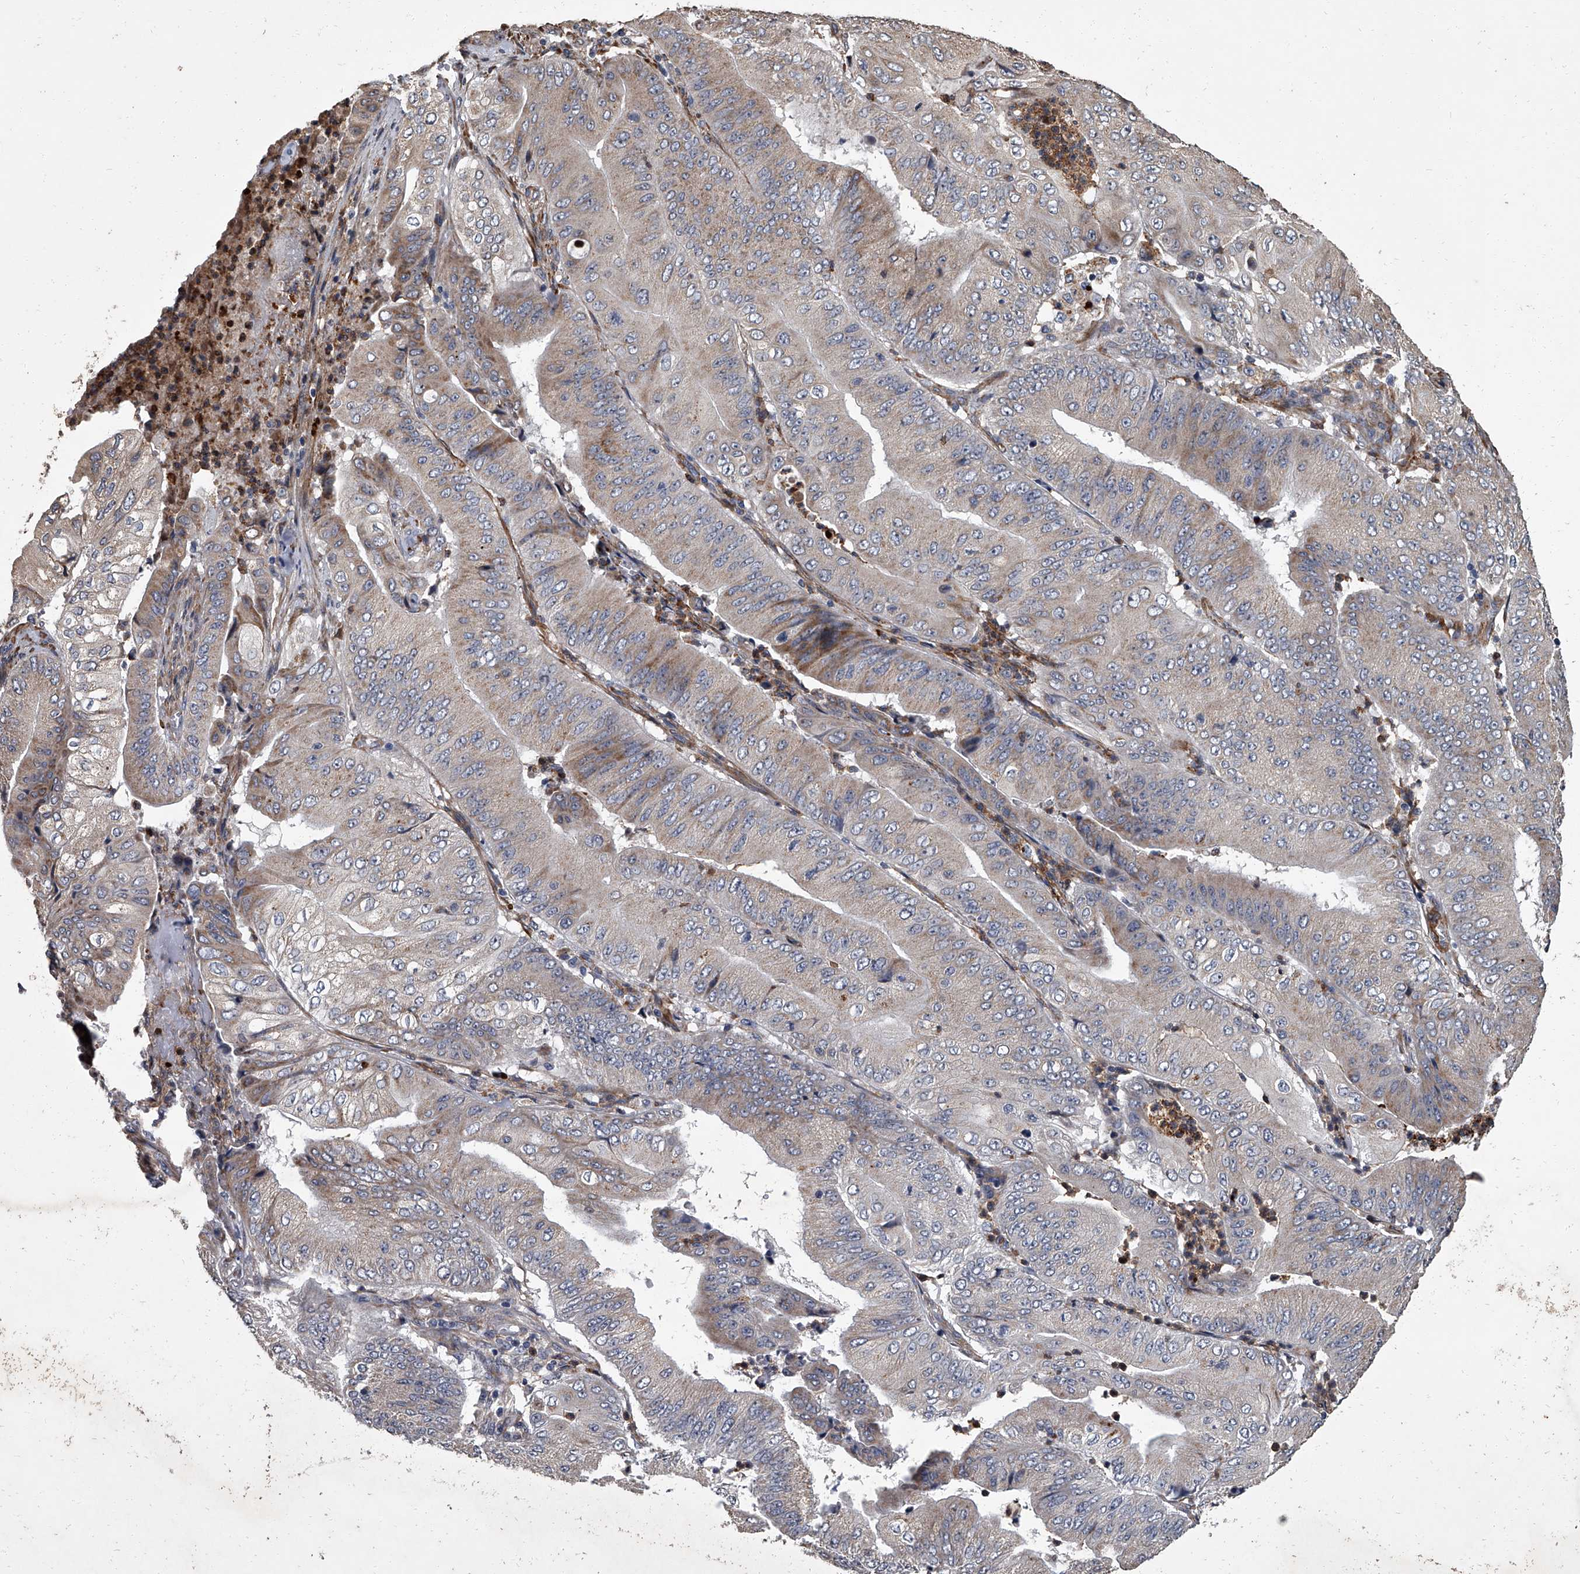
{"staining": {"intensity": "weak", "quantity": "<25%", "location": "cytoplasmic/membranous"}, "tissue": "pancreatic cancer", "cell_type": "Tumor cells", "image_type": "cancer", "snomed": [{"axis": "morphology", "description": "Adenocarcinoma, NOS"}, {"axis": "topography", "description": "Pancreas"}], "caption": "Tumor cells are negative for protein expression in human pancreatic cancer.", "gene": "SIRT4", "patient": {"sex": "female", "age": 77}}